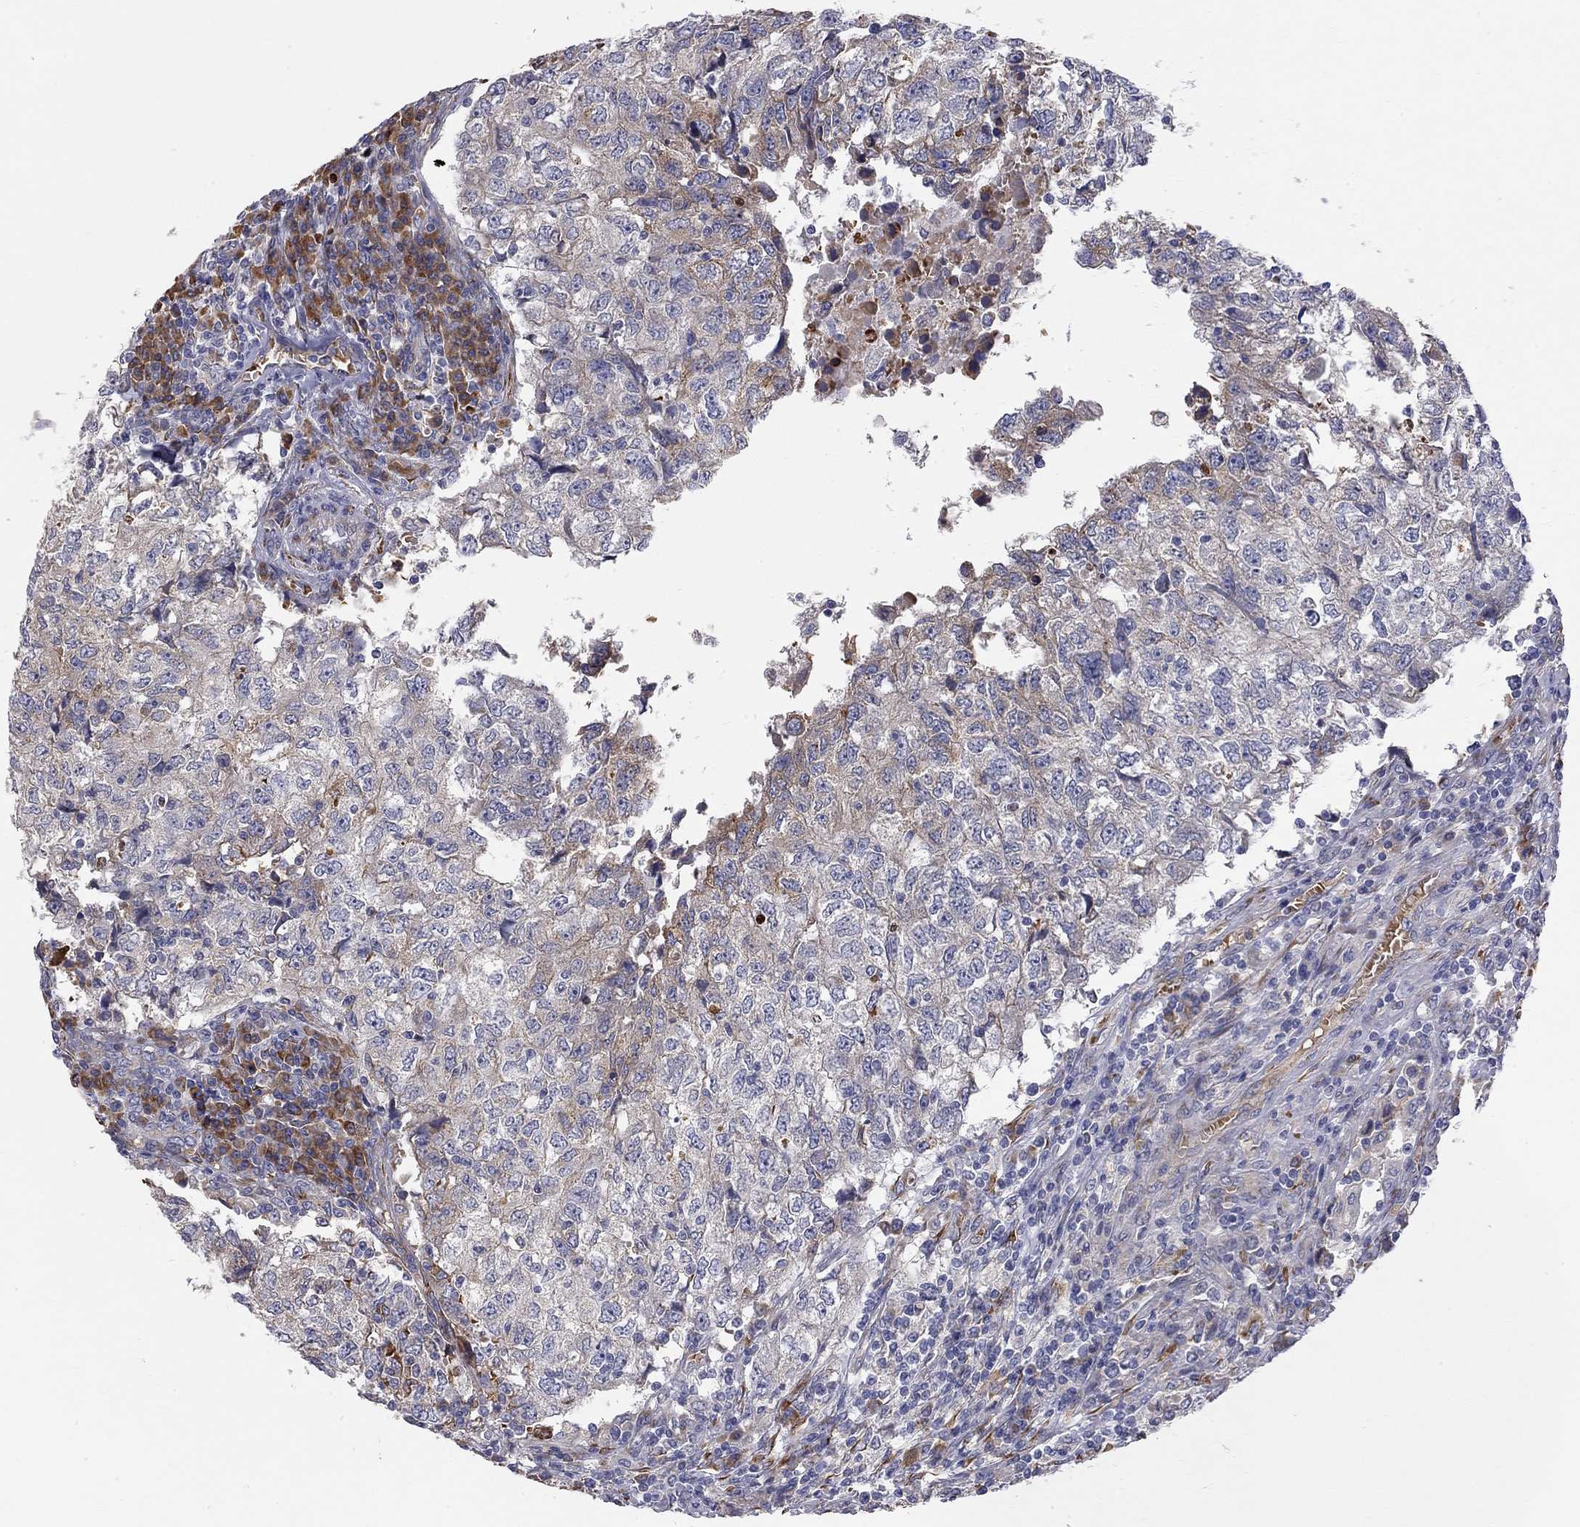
{"staining": {"intensity": "strong", "quantity": "<25%", "location": "cytoplasmic/membranous"}, "tissue": "breast cancer", "cell_type": "Tumor cells", "image_type": "cancer", "snomed": [{"axis": "morphology", "description": "Duct carcinoma"}, {"axis": "topography", "description": "Breast"}], "caption": "IHC of human breast cancer (intraductal carcinoma) exhibits medium levels of strong cytoplasmic/membranous expression in about <25% of tumor cells. (brown staining indicates protein expression, while blue staining denotes nuclei).", "gene": "CASTOR1", "patient": {"sex": "female", "age": 30}}